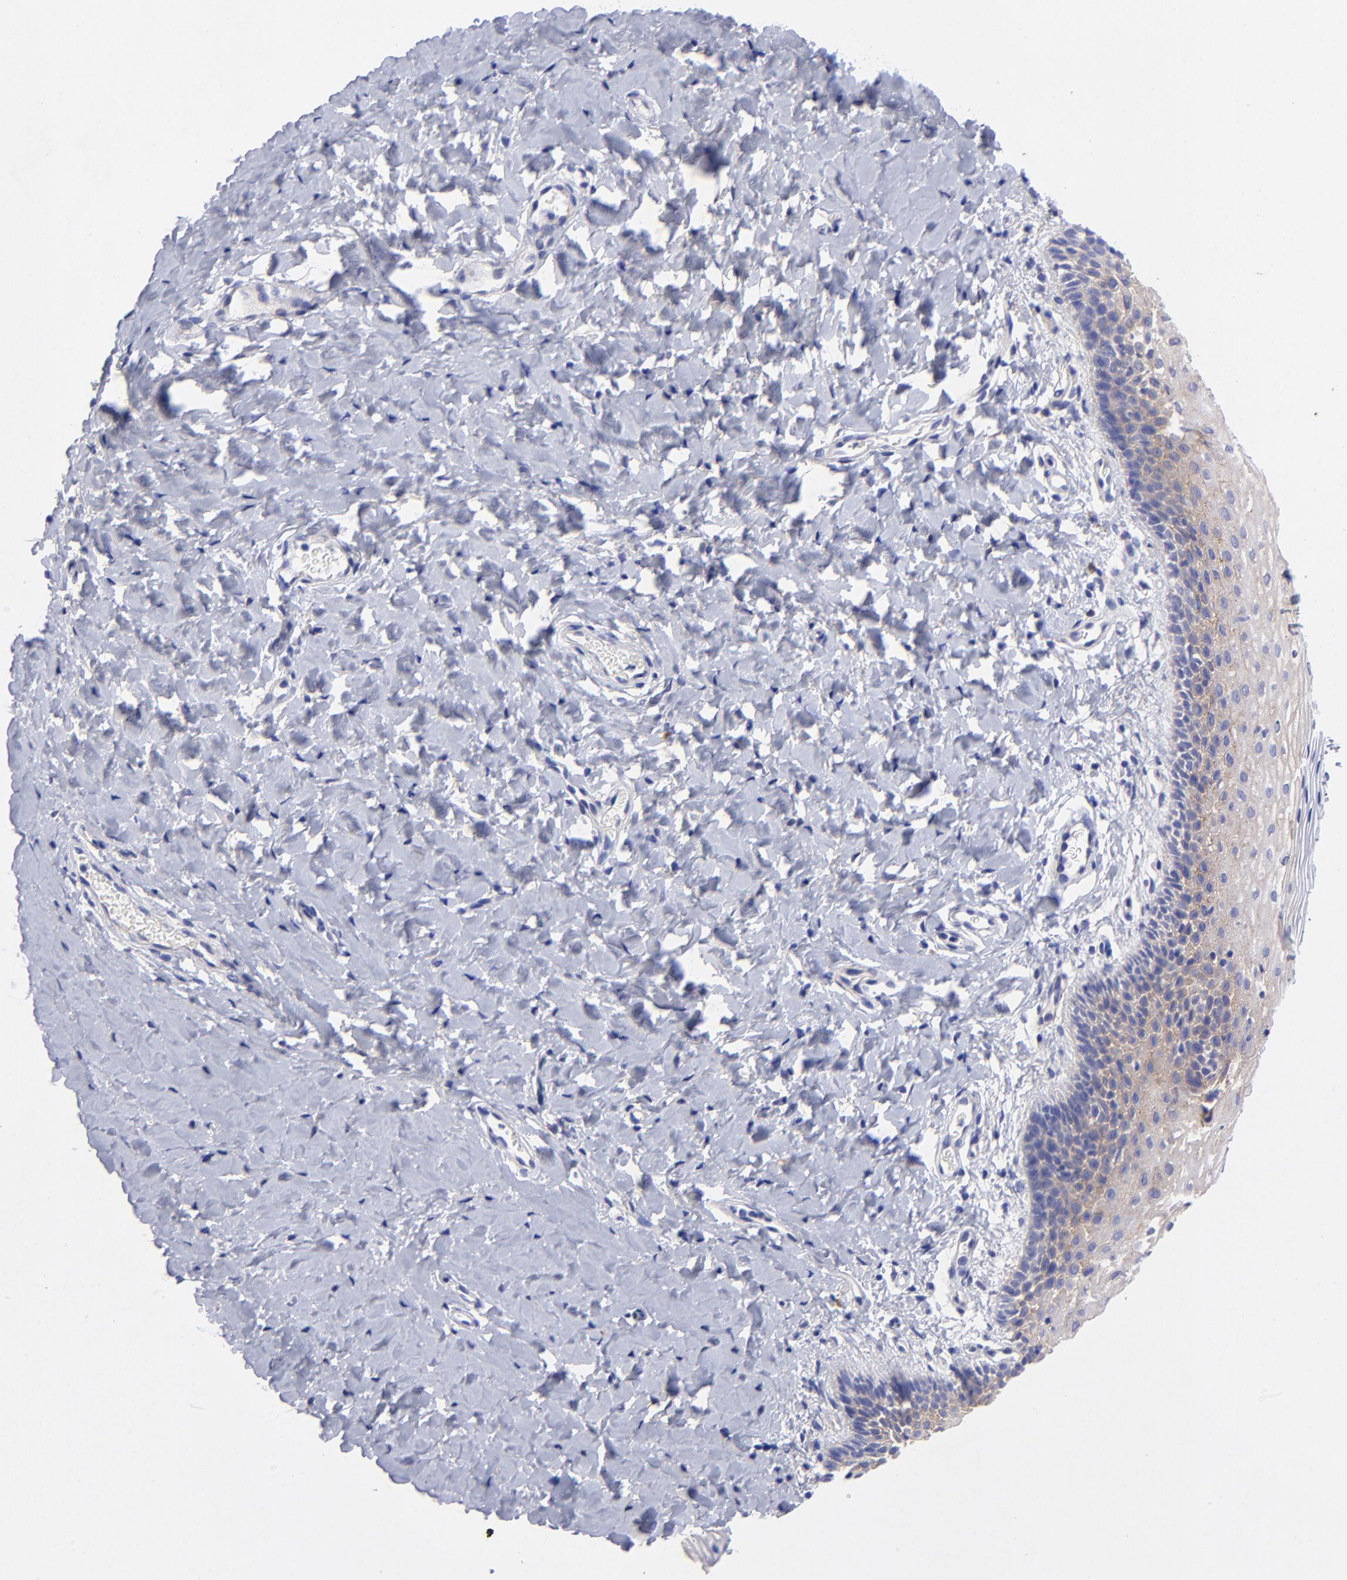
{"staining": {"intensity": "weak", "quantity": "25%-75%", "location": "cytoplasmic/membranous"}, "tissue": "vagina", "cell_type": "Squamous epithelial cells", "image_type": "normal", "snomed": [{"axis": "morphology", "description": "Normal tissue, NOS"}, {"axis": "topography", "description": "Vagina"}], "caption": "A high-resolution micrograph shows immunohistochemistry (IHC) staining of normal vagina, which displays weak cytoplasmic/membranous staining in about 25%-75% of squamous epithelial cells.", "gene": "PPFIBP1", "patient": {"sex": "female", "age": 55}}